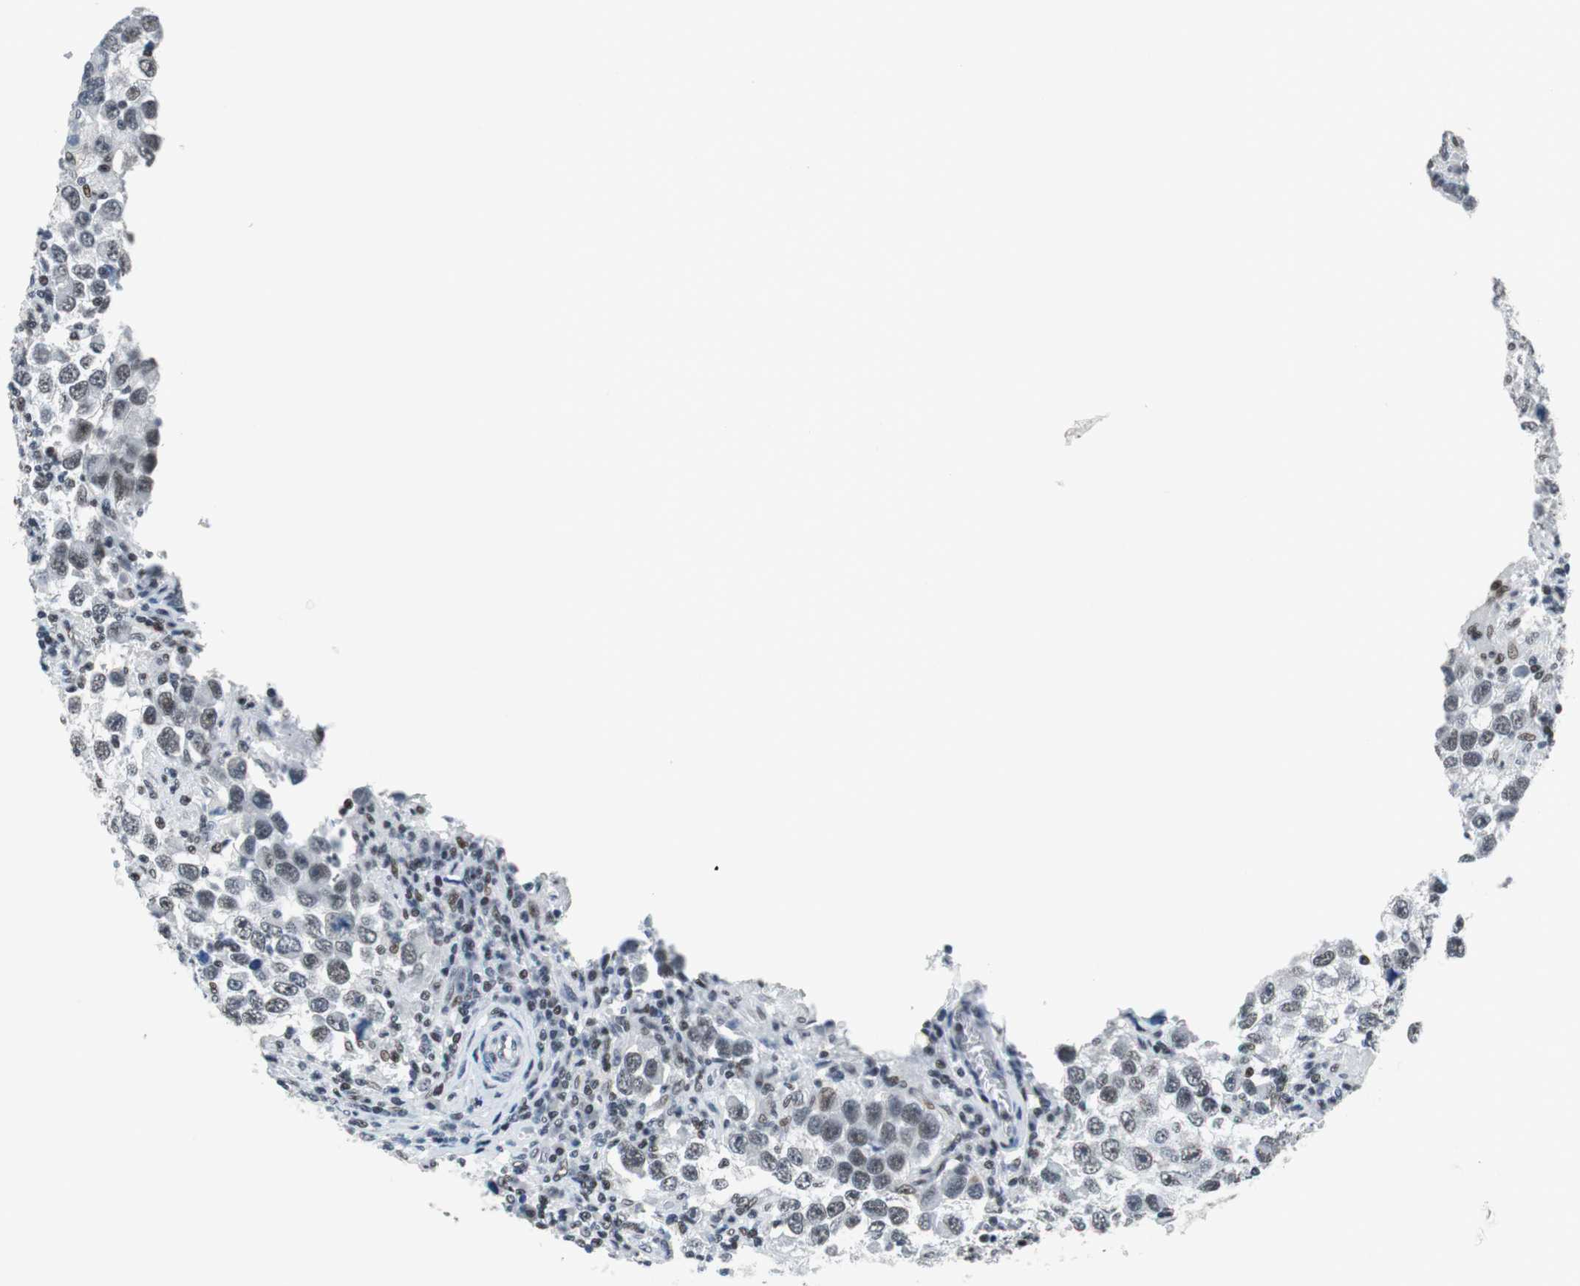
{"staining": {"intensity": "weak", "quantity": "<25%", "location": "nuclear"}, "tissue": "testis cancer", "cell_type": "Tumor cells", "image_type": "cancer", "snomed": [{"axis": "morphology", "description": "Carcinoma, Embryonal, NOS"}, {"axis": "topography", "description": "Testis"}], "caption": "DAB immunohistochemical staining of testis cancer displays no significant positivity in tumor cells.", "gene": "HDAC3", "patient": {"sex": "male", "age": 21}}